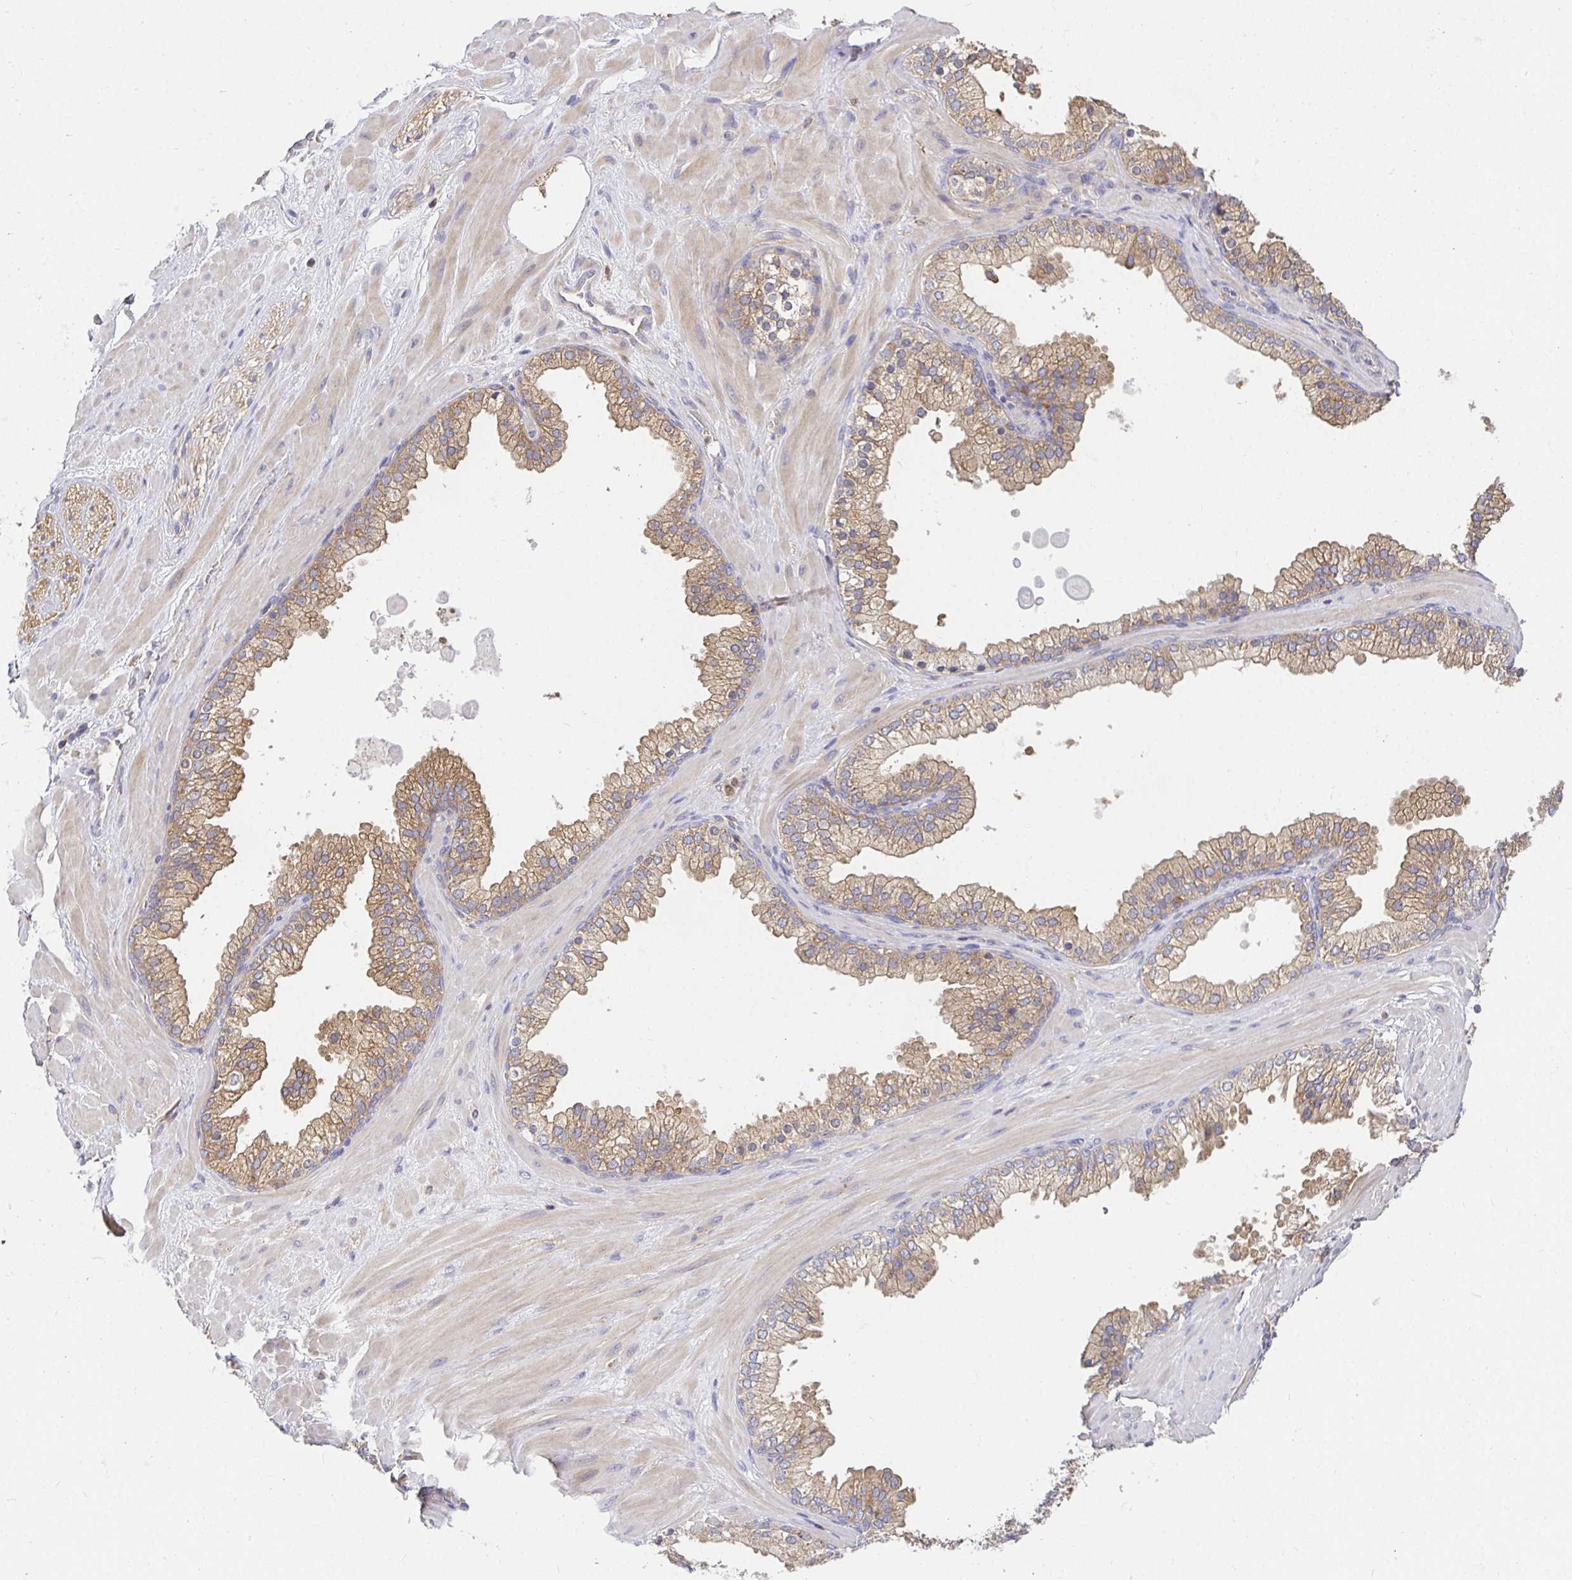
{"staining": {"intensity": "negative", "quantity": "none", "location": "none"}, "tissue": "soft tissue", "cell_type": "Fibroblasts", "image_type": "normal", "snomed": [{"axis": "morphology", "description": "Normal tissue, NOS"}, {"axis": "topography", "description": "Prostate"}, {"axis": "topography", "description": "Peripheral nerve tissue"}], "caption": "Immunohistochemical staining of unremarkable human soft tissue reveals no significant staining in fibroblasts. Brightfield microscopy of immunohistochemistry stained with DAB (brown) and hematoxylin (blue), captured at high magnification.", "gene": "ATP6V1F", "patient": {"sex": "male", "age": 61}}